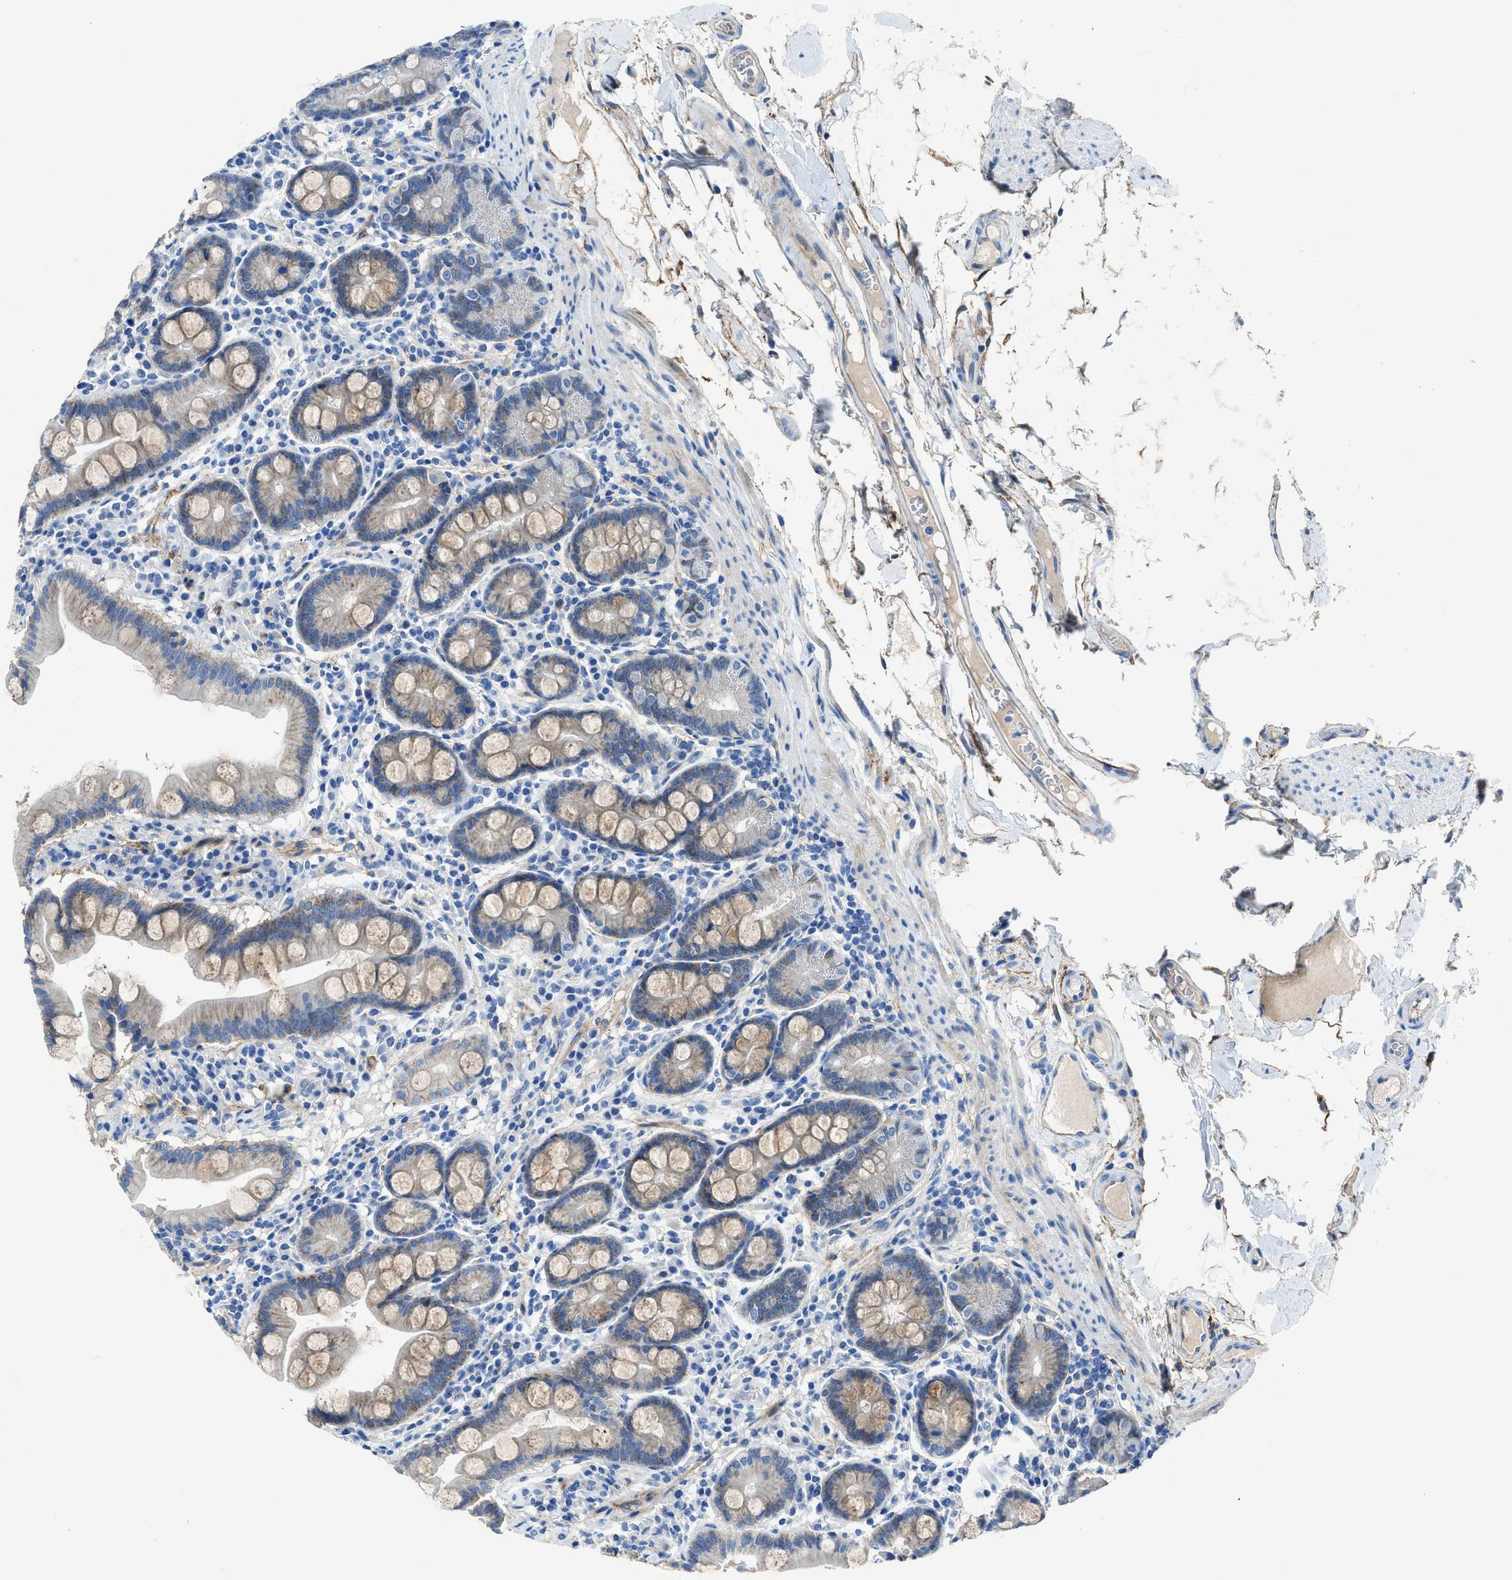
{"staining": {"intensity": "moderate", "quantity": "<25%", "location": "cytoplasmic/membranous"}, "tissue": "duodenum", "cell_type": "Glandular cells", "image_type": "normal", "snomed": [{"axis": "morphology", "description": "Normal tissue, NOS"}, {"axis": "topography", "description": "Duodenum"}], "caption": "A low amount of moderate cytoplasmic/membranous staining is identified in about <25% of glandular cells in unremarkable duodenum.", "gene": "PTGFRN", "patient": {"sex": "male", "age": 50}}